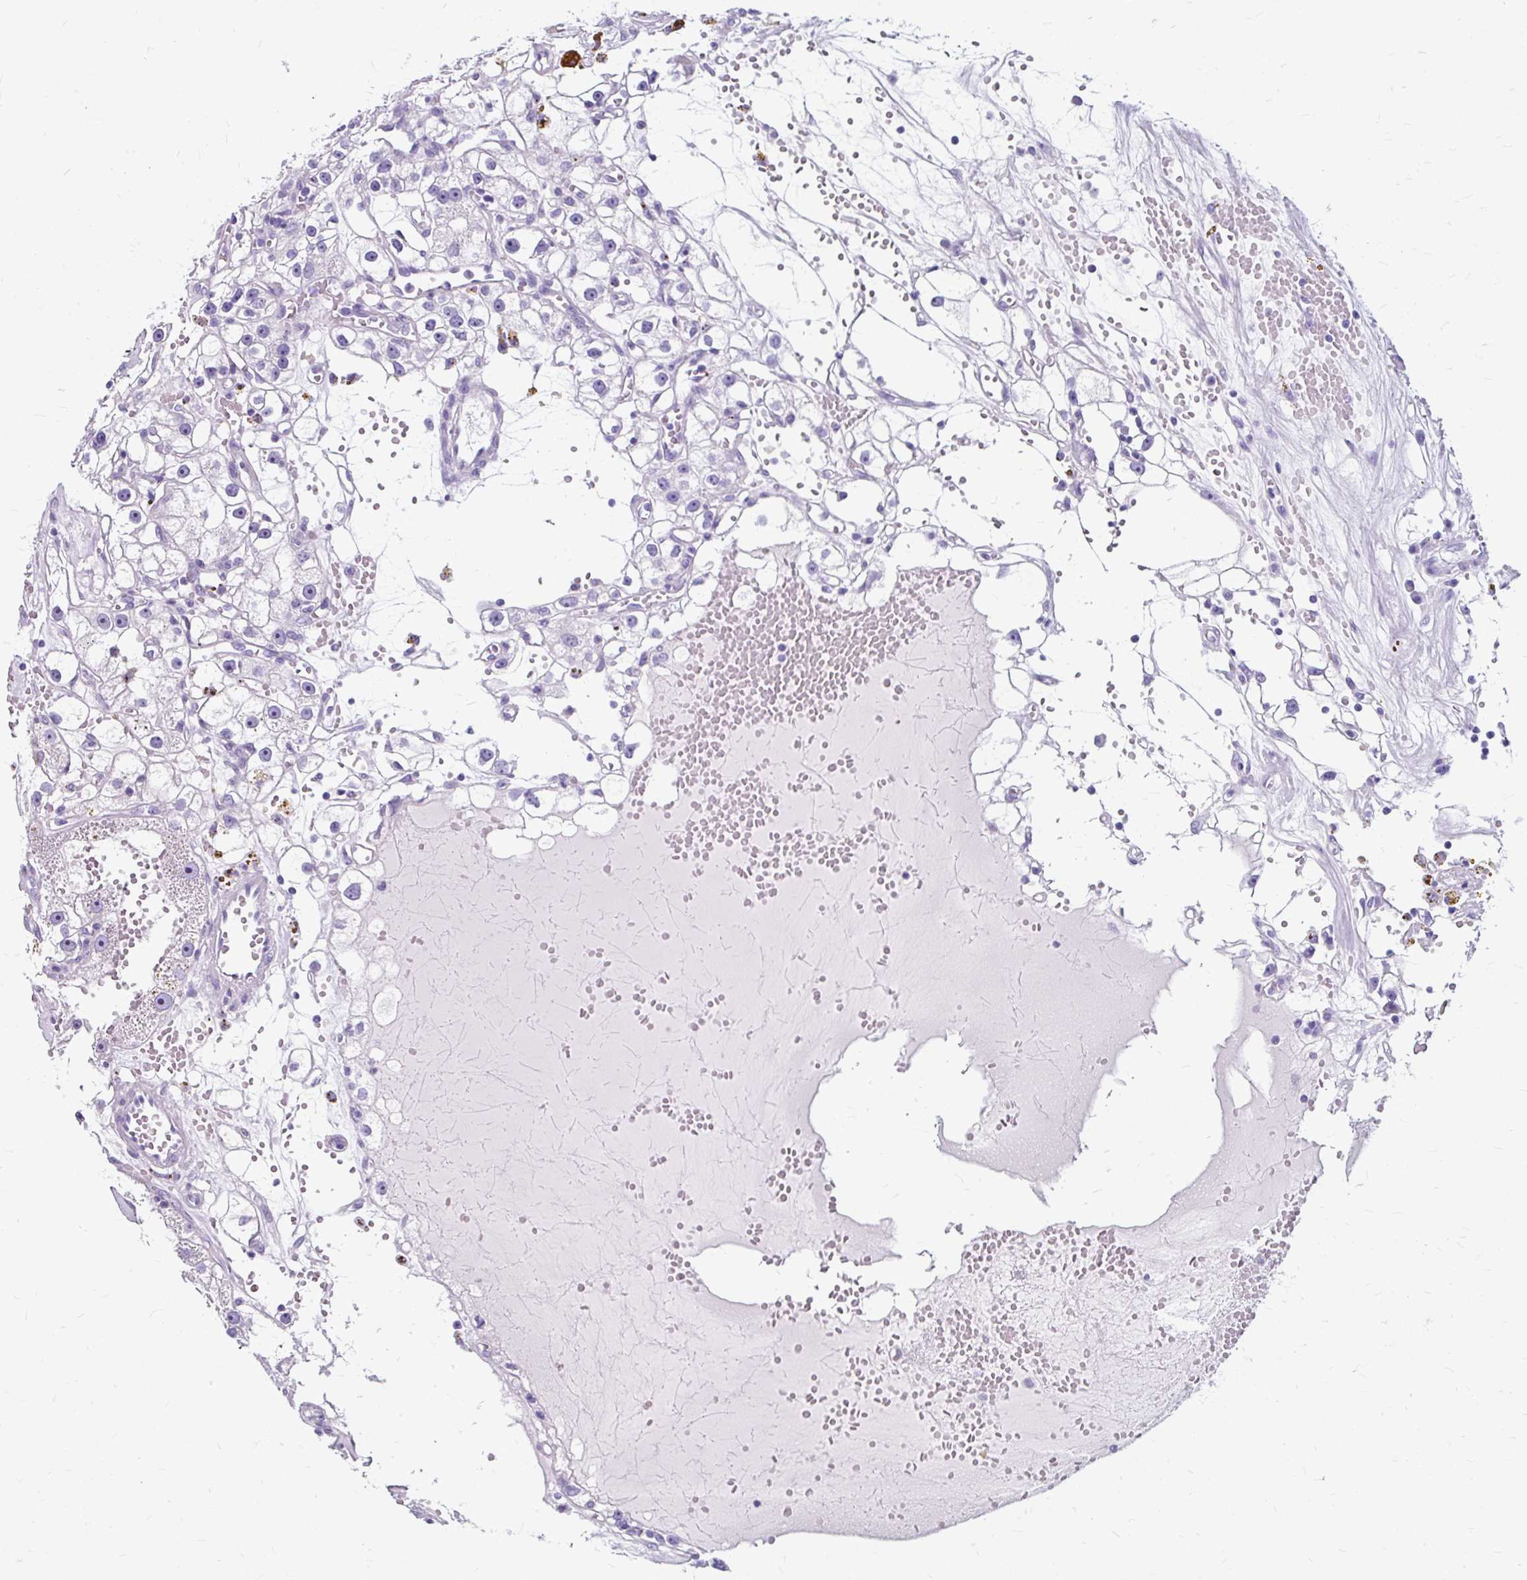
{"staining": {"intensity": "negative", "quantity": "none", "location": "none"}, "tissue": "renal cancer", "cell_type": "Tumor cells", "image_type": "cancer", "snomed": [{"axis": "morphology", "description": "Adenocarcinoma, NOS"}, {"axis": "topography", "description": "Kidney"}], "caption": "IHC image of human adenocarcinoma (renal) stained for a protein (brown), which exhibits no positivity in tumor cells.", "gene": "ZNF555", "patient": {"sex": "male", "age": 56}}